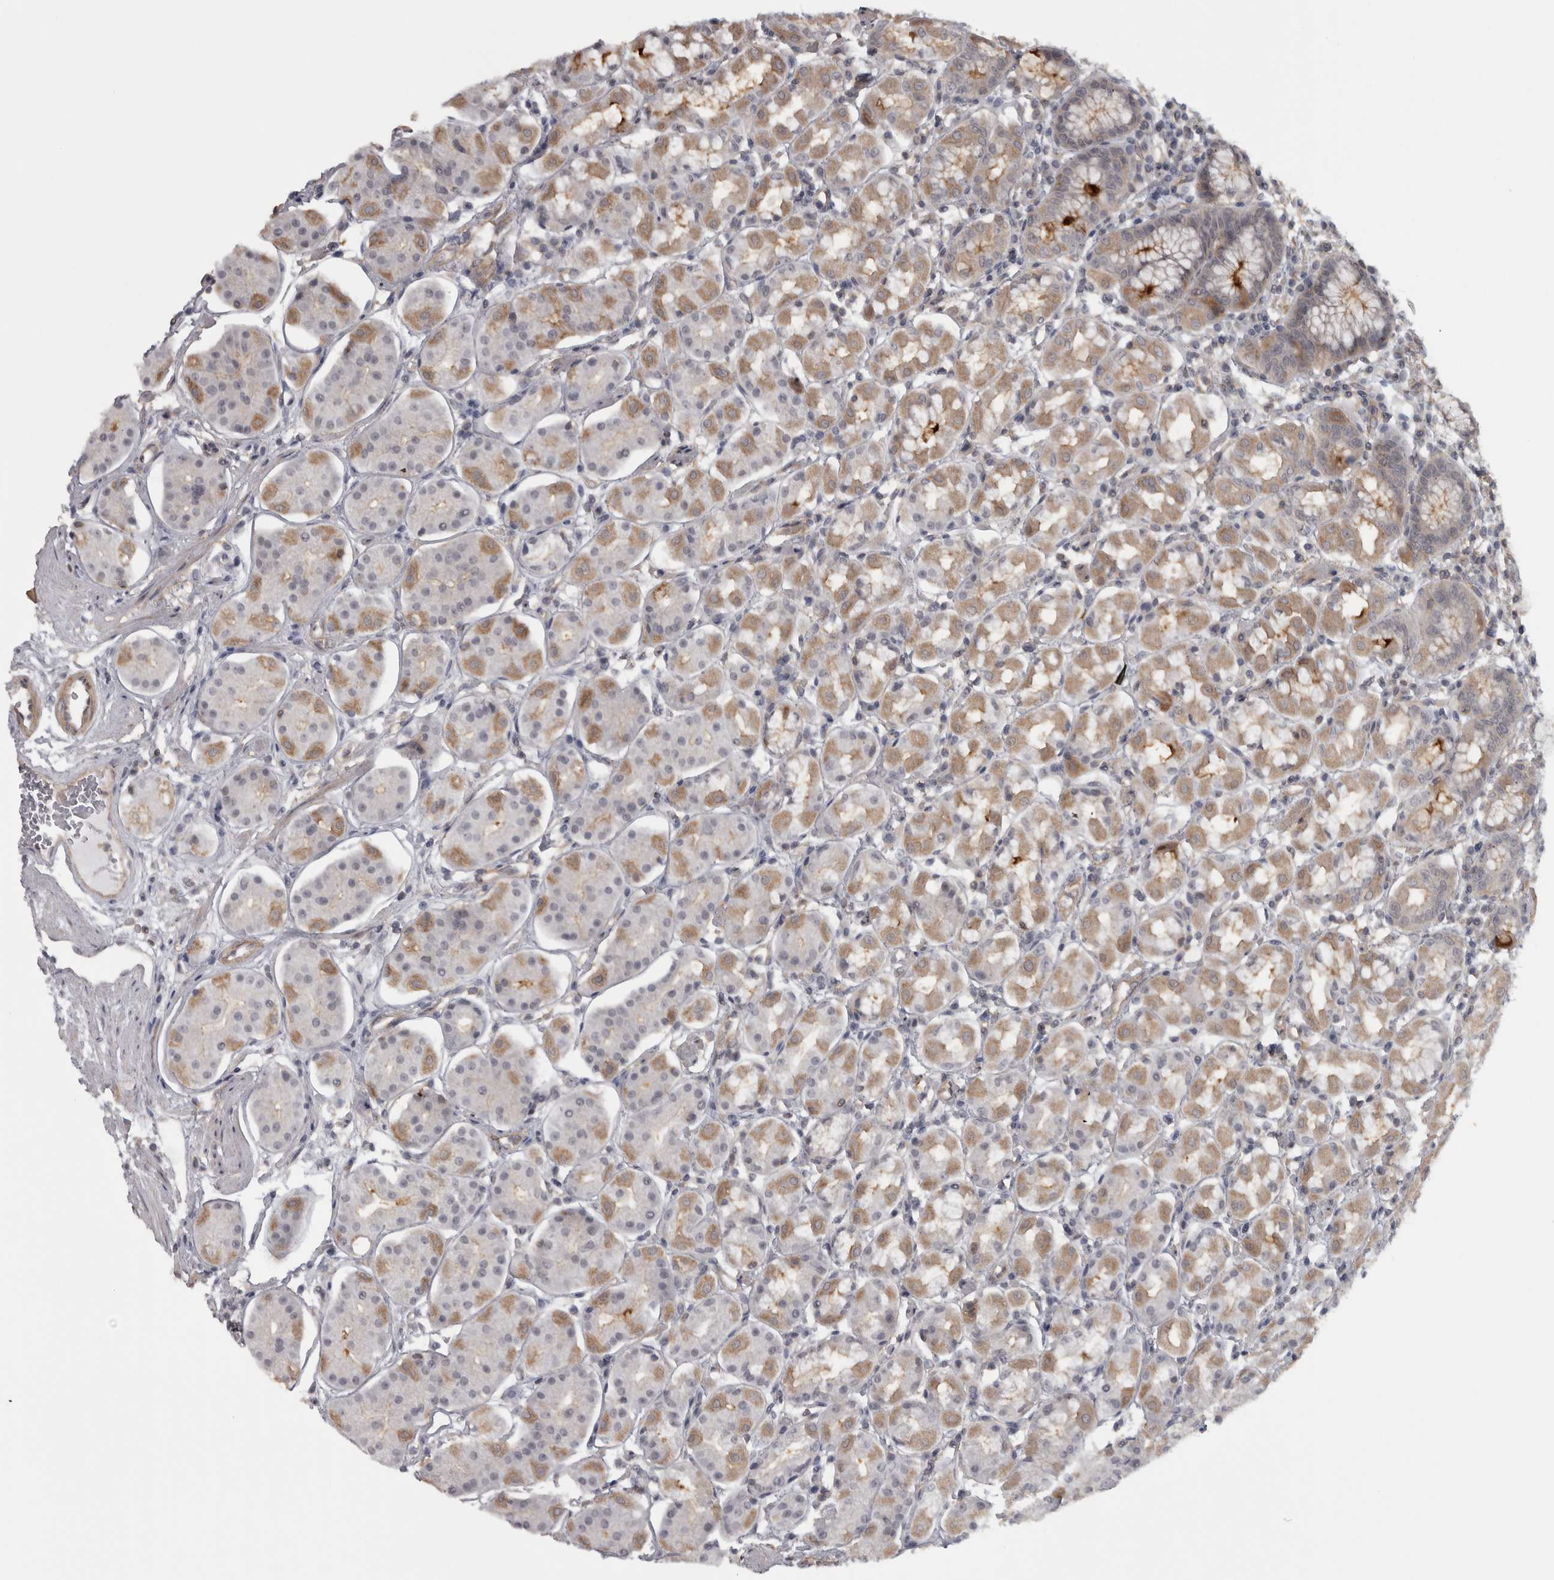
{"staining": {"intensity": "weak", "quantity": "25%-75%", "location": "cytoplasmic/membranous"}, "tissue": "stomach", "cell_type": "Glandular cells", "image_type": "normal", "snomed": [{"axis": "morphology", "description": "Normal tissue, NOS"}, {"axis": "topography", "description": "Stomach"}, {"axis": "topography", "description": "Stomach, lower"}], "caption": "Immunohistochemistry micrograph of benign human stomach stained for a protein (brown), which reveals low levels of weak cytoplasmic/membranous staining in approximately 25%-75% of glandular cells.", "gene": "PPP1R12B", "patient": {"sex": "female", "age": 56}}